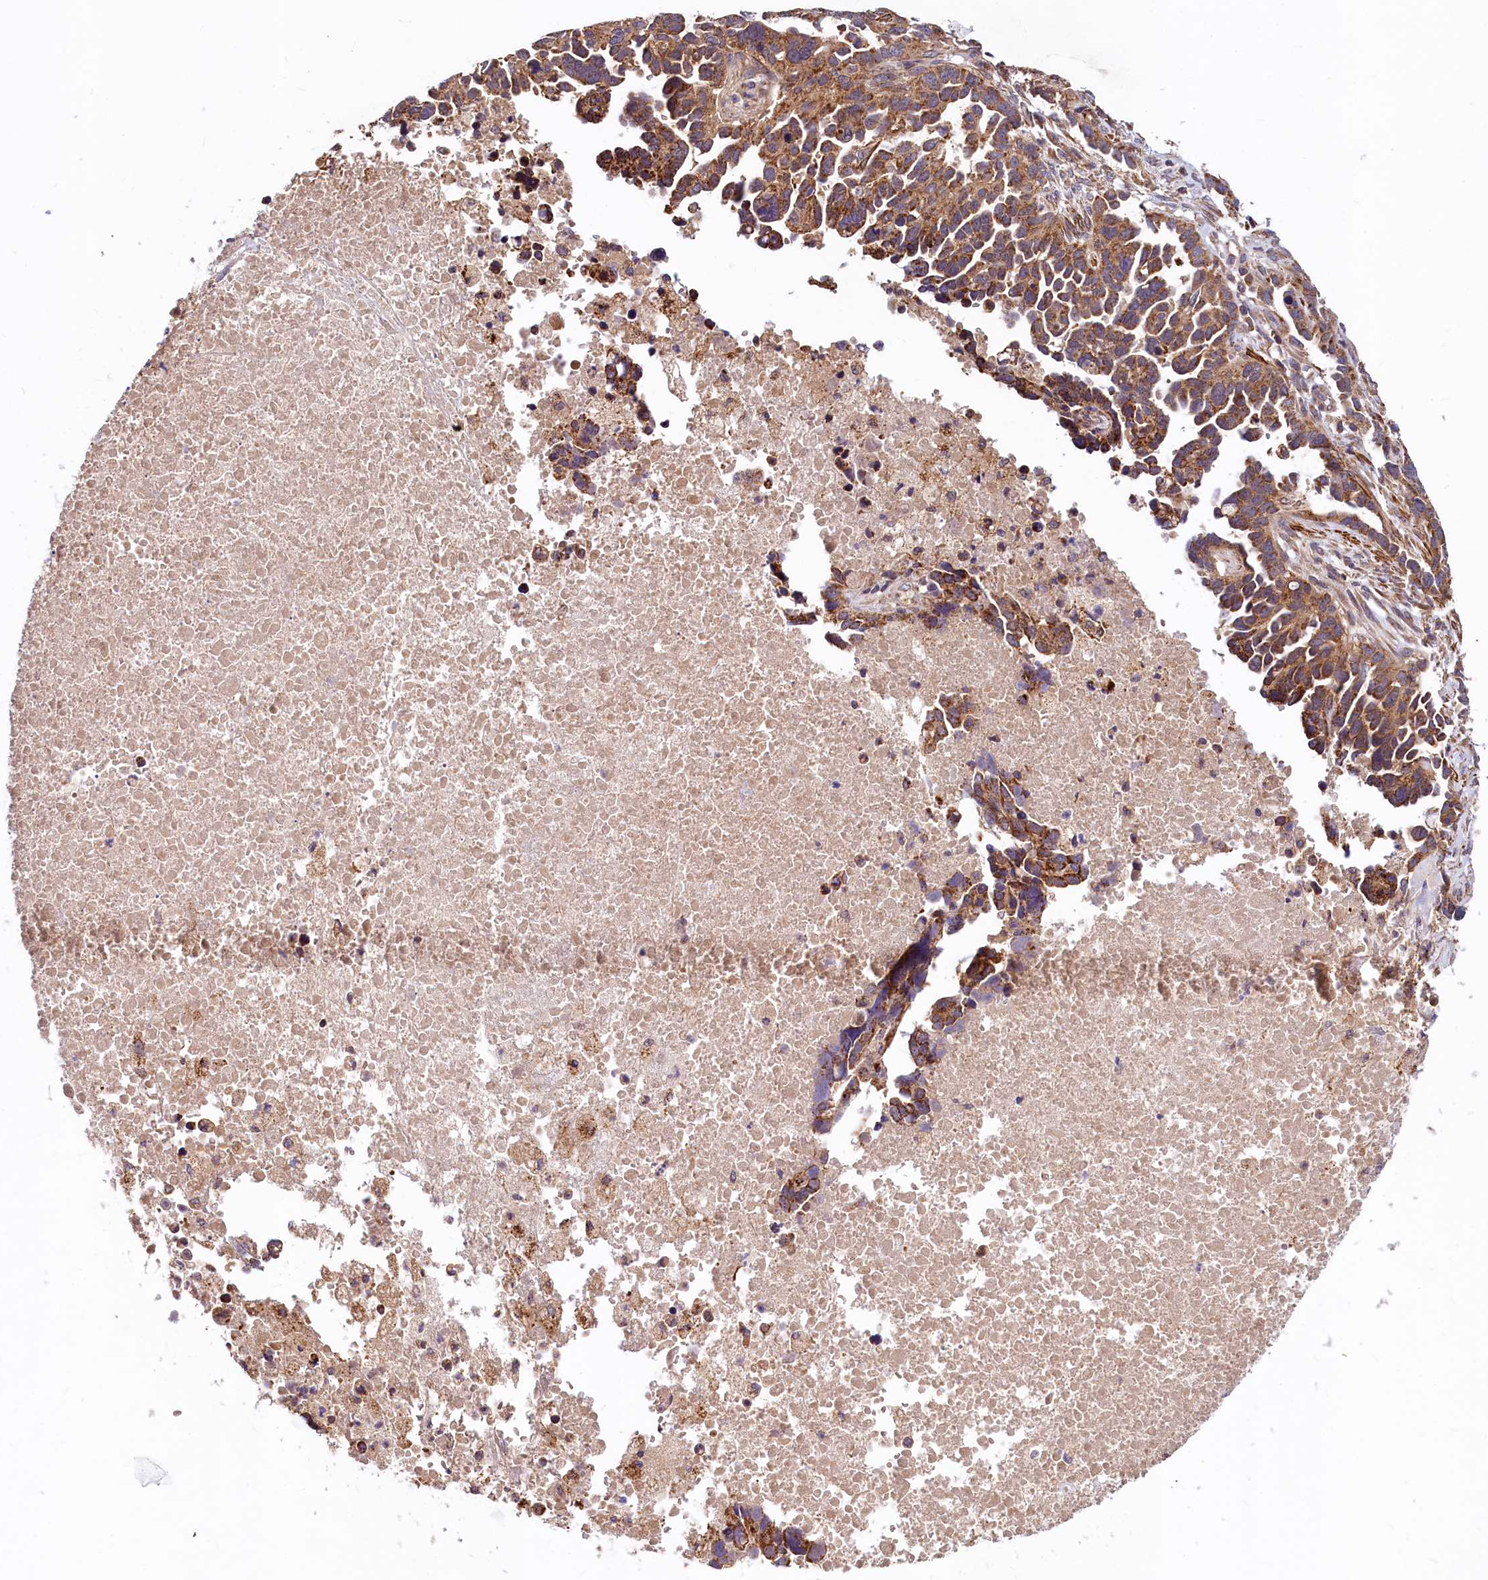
{"staining": {"intensity": "moderate", "quantity": ">75%", "location": "cytoplasmic/membranous"}, "tissue": "ovarian cancer", "cell_type": "Tumor cells", "image_type": "cancer", "snomed": [{"axis": "morphology", "description": "Cystadenocarcinoma, serous, NOS"}, {"axis": "topography", "description": "Ovary"}], "caption": "Serous cystadenocarcinoma (ovarian) stained with DAB immunohistochemistry exhibits medium levels of moderate cytoplasmic/membranous expression in approximately >75% of tumor cells.", "gene": "CIAO3", "patient": {"sex": "female", "age": 54}}